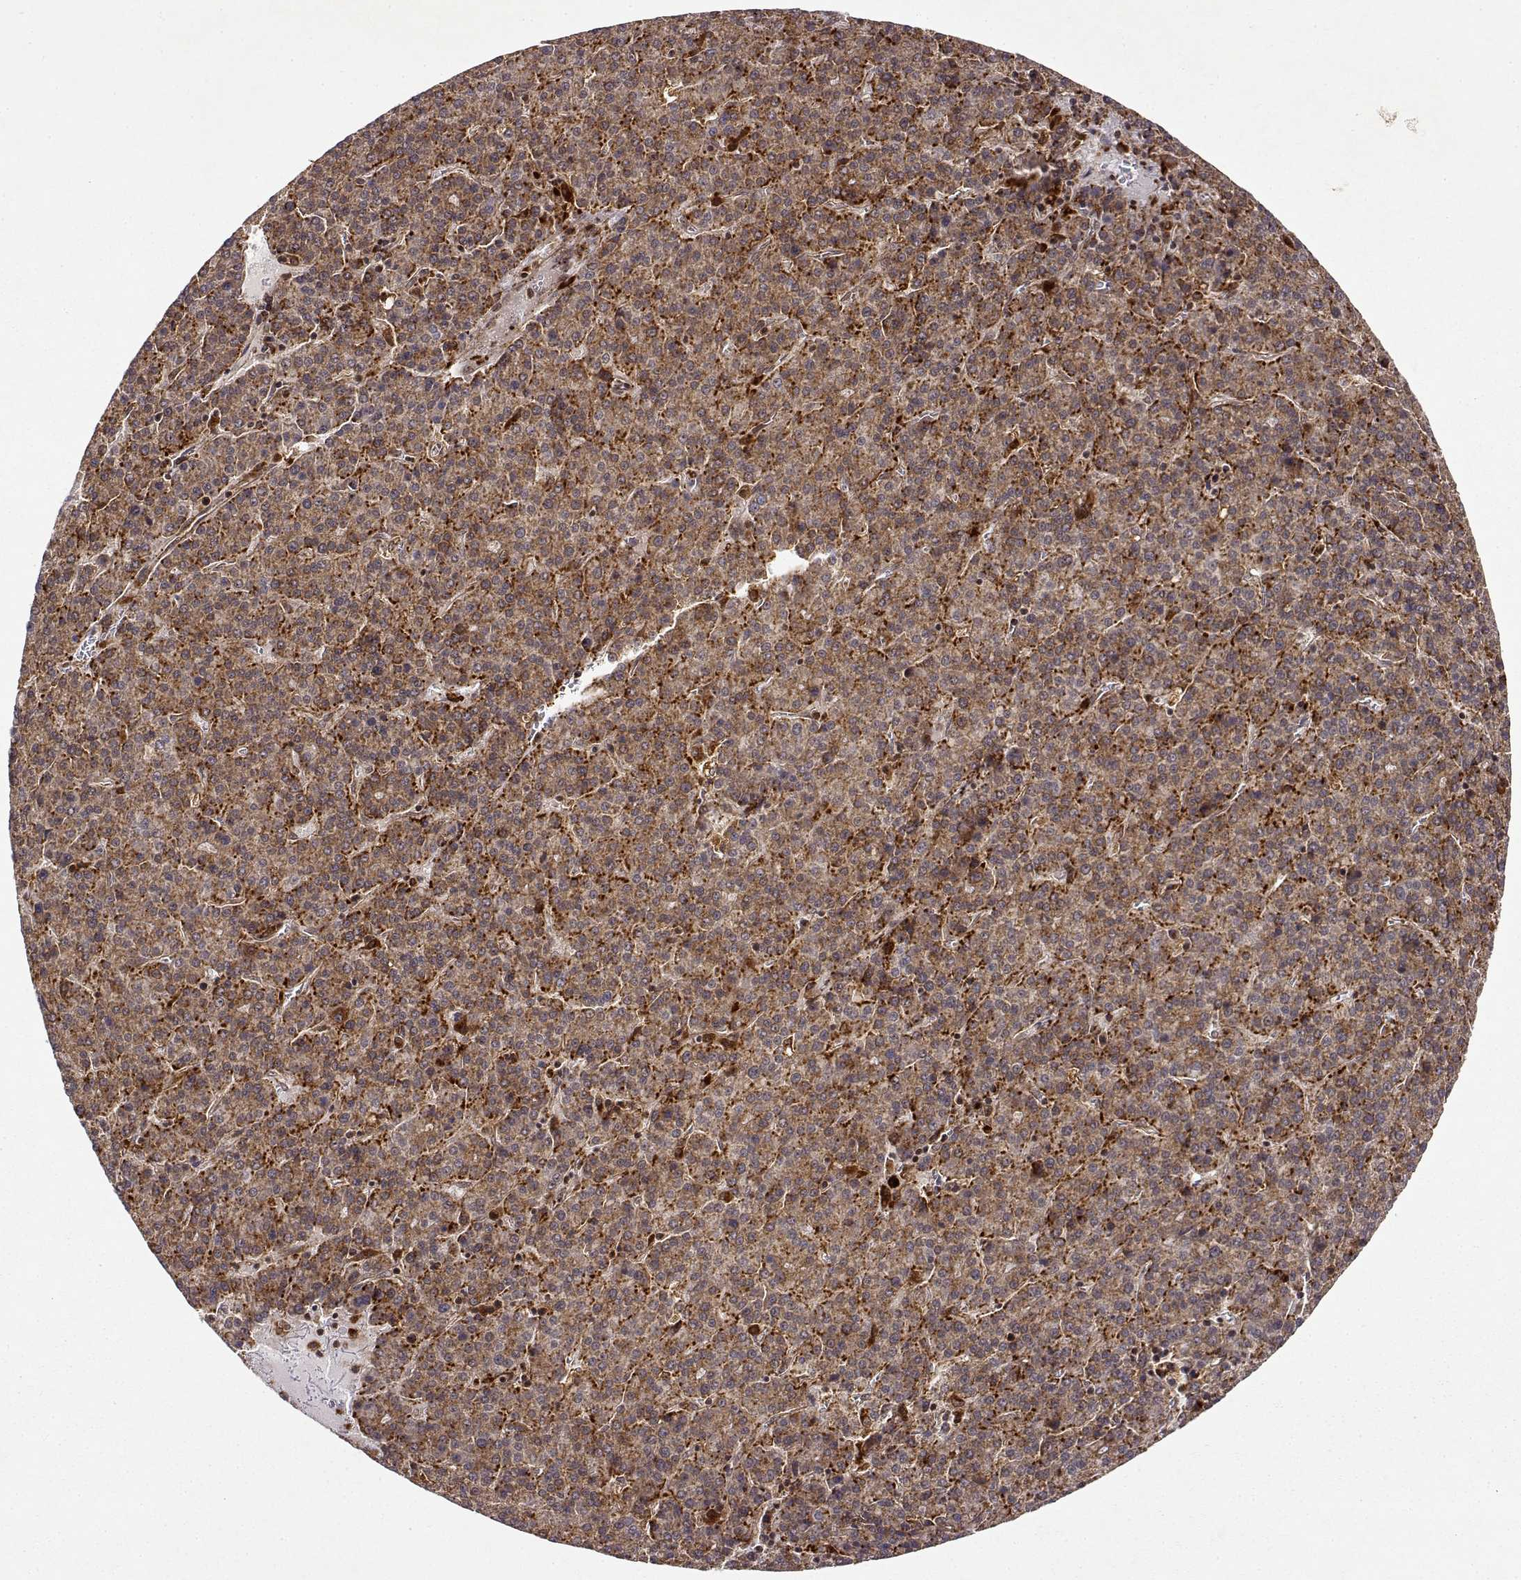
{"staining": {"intensity": "strong", "quantity": ">75%", "location": "cytoplasmic/membranous"}, "tissue": "liver cancer", "cell_type": "Tumor cells", "image_type": "cancer", "snomed": [{"axis": "morphology", "description": "Carcinoma, Hepatocellular, NOS"}, {"axis": "topography", "description": "Liver"}], "caption": "About >75% of tumor cells in human liver hepatocellular carcinoma display strong cytoplasmic/membranous protein staining as visualized by brown immunohistochemical staining.", "gene": "RNF13", "patient": {"sex": "female", "age": 58}}